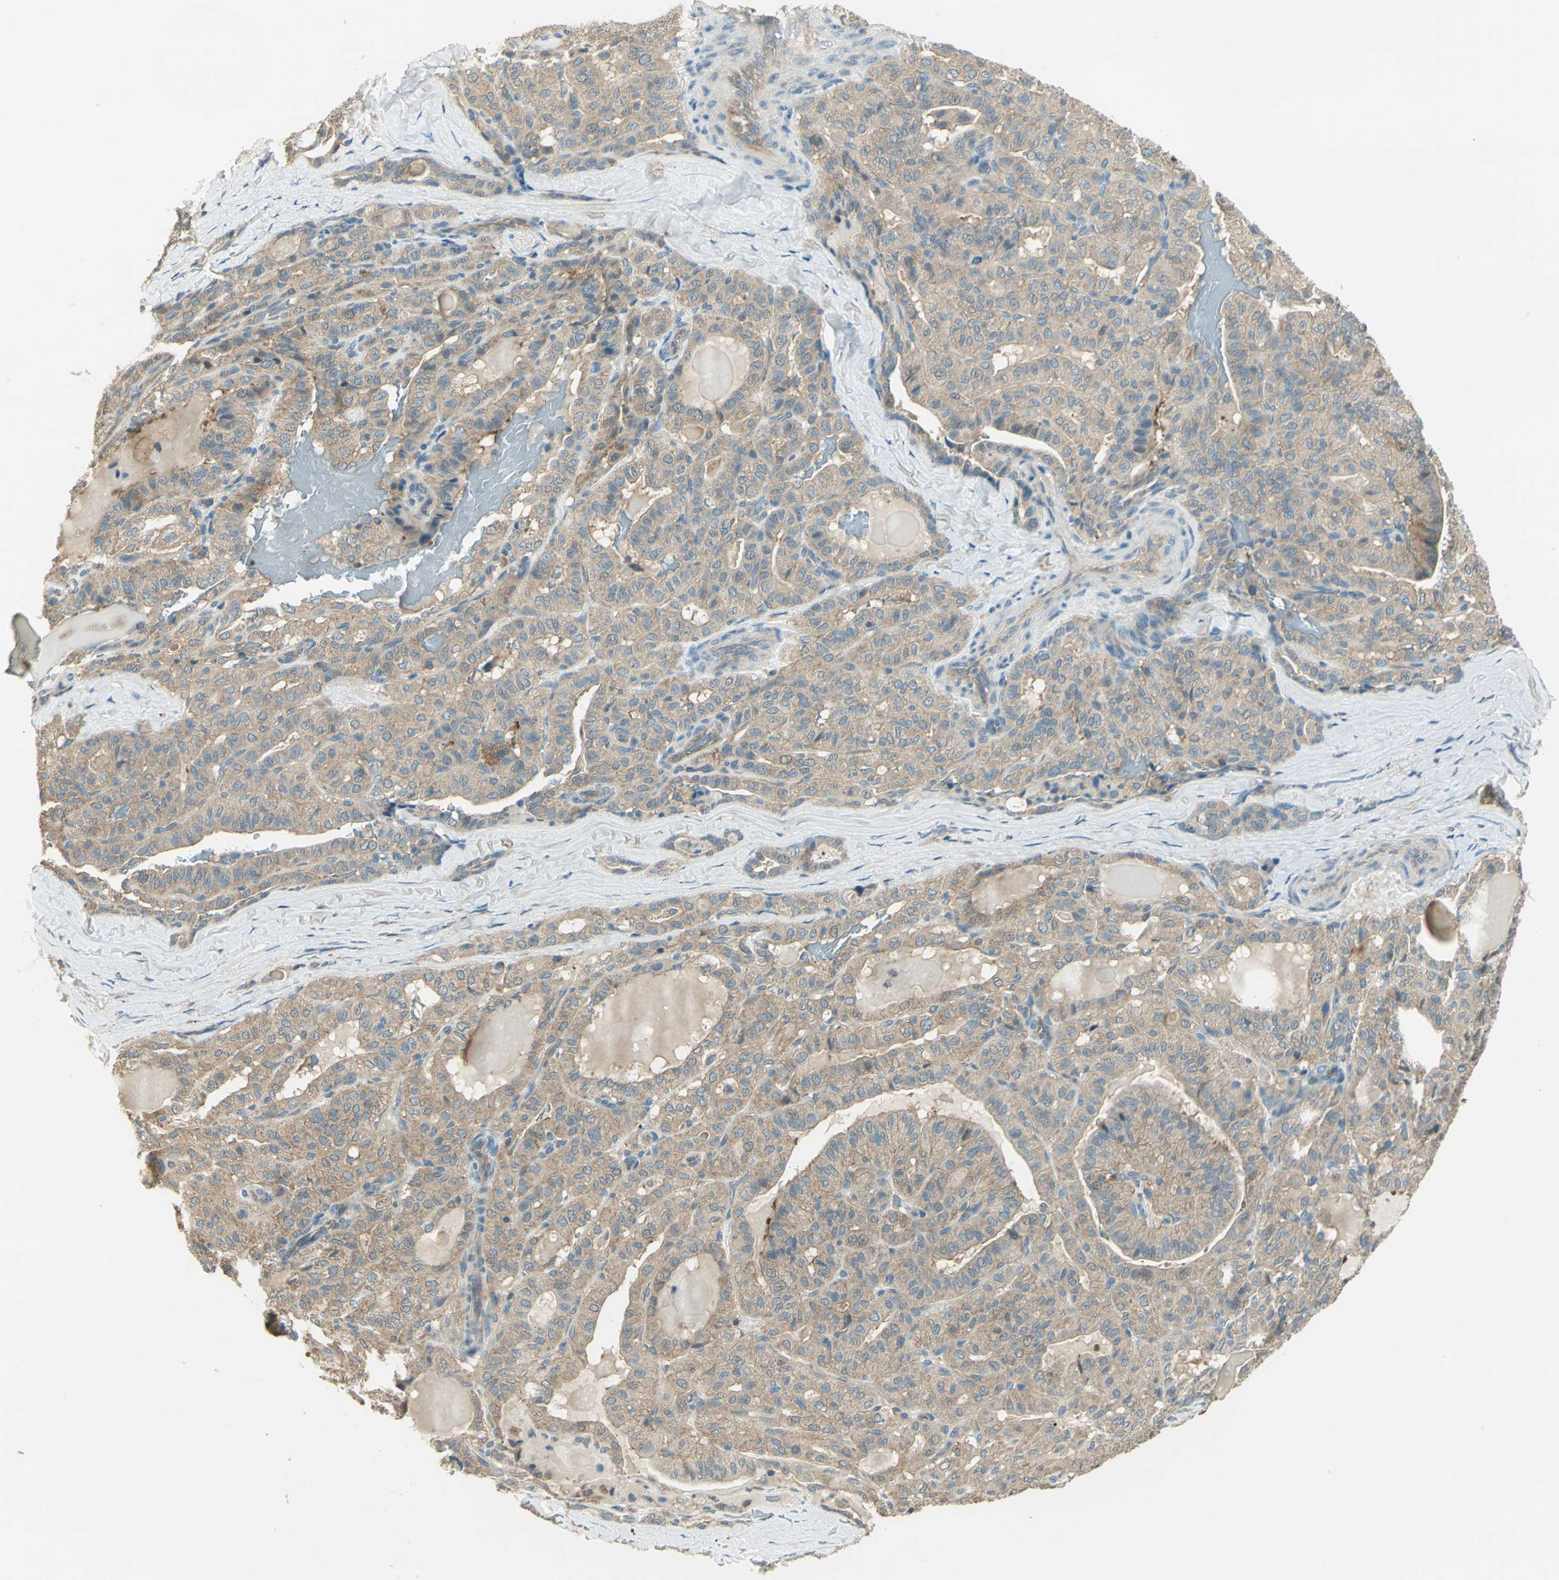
{"staining": {"intensity": "moderate", "quantity": ">75%", "location": "cytoplasmic/membranous"}, "tissue": "thyroid cancer", "cell_type": "Tumor cells", "image_type": "cancer", "snomed": [{"axis": "morphology", "description": "Papillary adenocarcinoma, NOS"}, {"axis": "topography", "description": "Thyroid gland"}], "caption": "Moderate cytoplasmic/membranous positivity is present in approximately >75% of tumor cells in thyroid cancer (papillary adenocarcinoma).", "gene": "SHC2", "patient": {"sex": "male", "age": 77}}